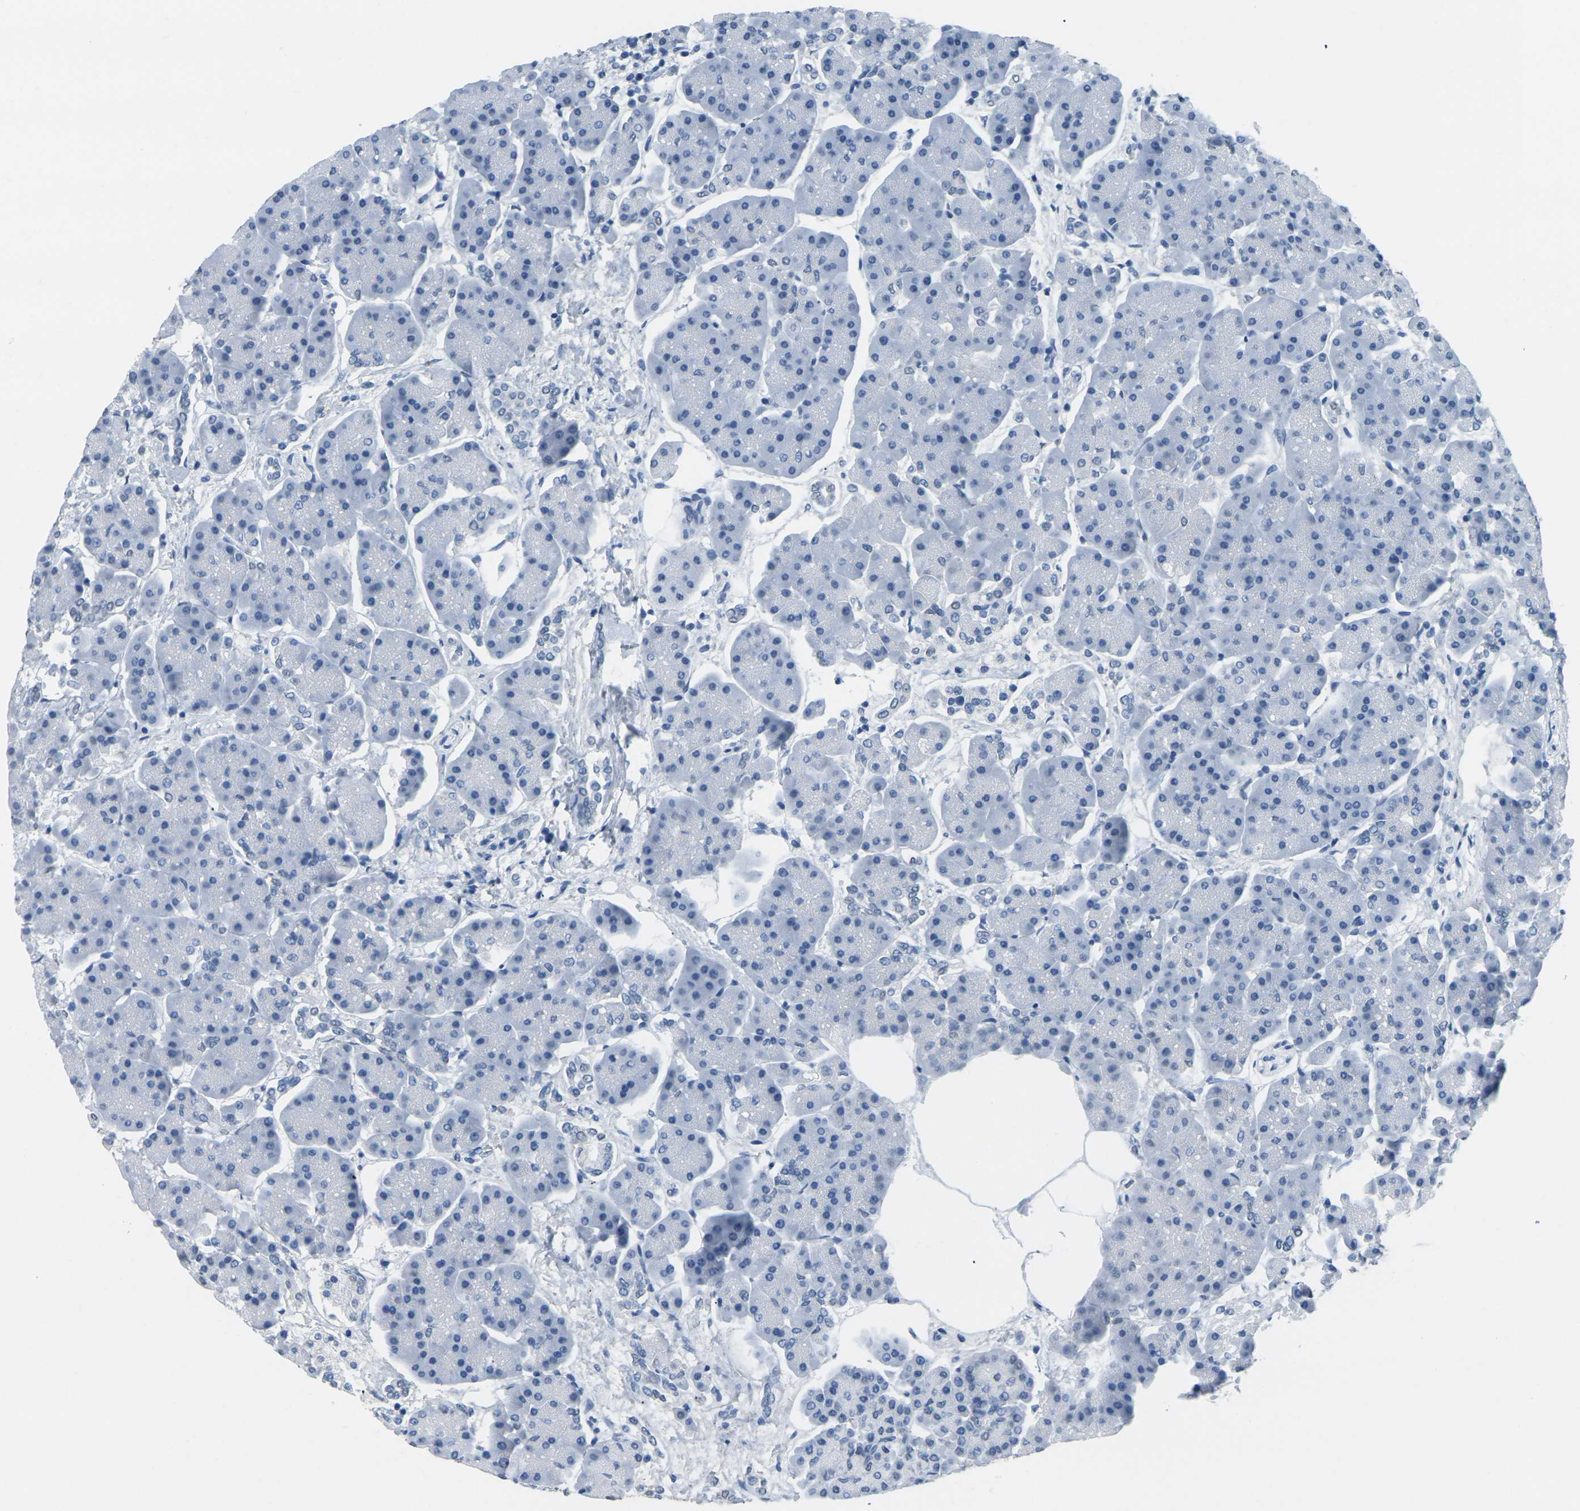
{"staining": {"intensity": "negative", "quantity": "none", "location": "none"}, "tissue": "pancreas", "cell_type": "Exocrine glandular cells", "image_type": "normal", "snomed": [{"axis": "morphology", "description": "Normal tissue, NOS"}, {"axis": "topography", "description": "Pancreas"}], "caption": "An image of pancreas stained for a protein displays no brown staining in exocrine glandular cells. (DAB immunohistochemistry visualized using brightfield microscopy, high magnification).", "gene": "CTAG1A", "patient": {"sex": "female", "age": 70}}